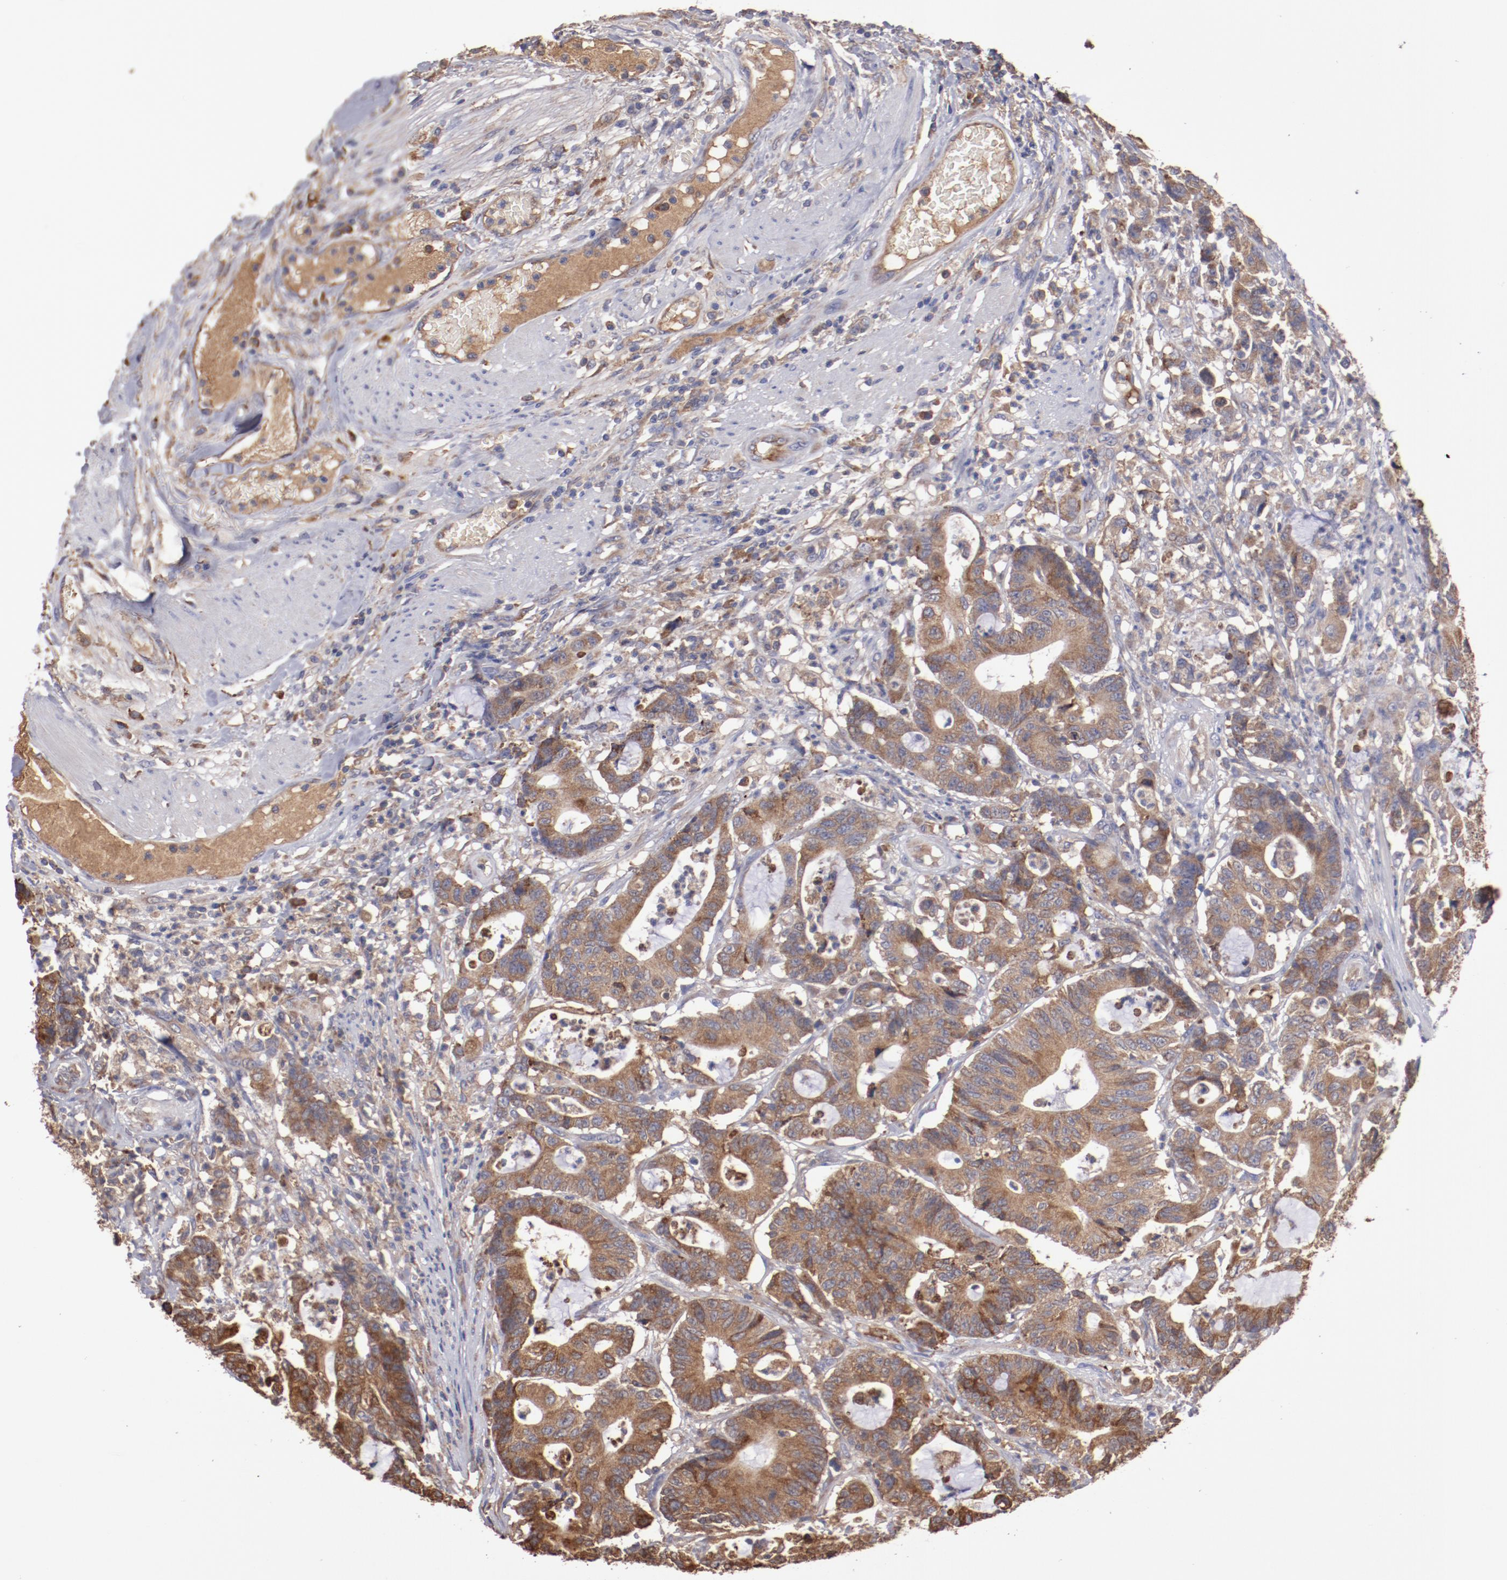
{"staining": {"intensity": "moderate", "quantity": ">75%", "location": "cytoplasmic/membranous"}, "tissue": "colorectal cancer", "cell_type": "Tumor cells", "image_type": "cancer", "snomed": [{"axis": "morphology", "description": "Adenocarcinoma, NOS"}, {"axis": "topography", "description": "Colon"}], "caption": "Human colorectal cancer (adenocarcinoma) stained for a protein (brown) reveals moderate cytoplasmic/membranous positive staining in approximately >75% of tumor cells.", "gene": "NFKBIE", "patient": {"sex": "female", "age": 84}}